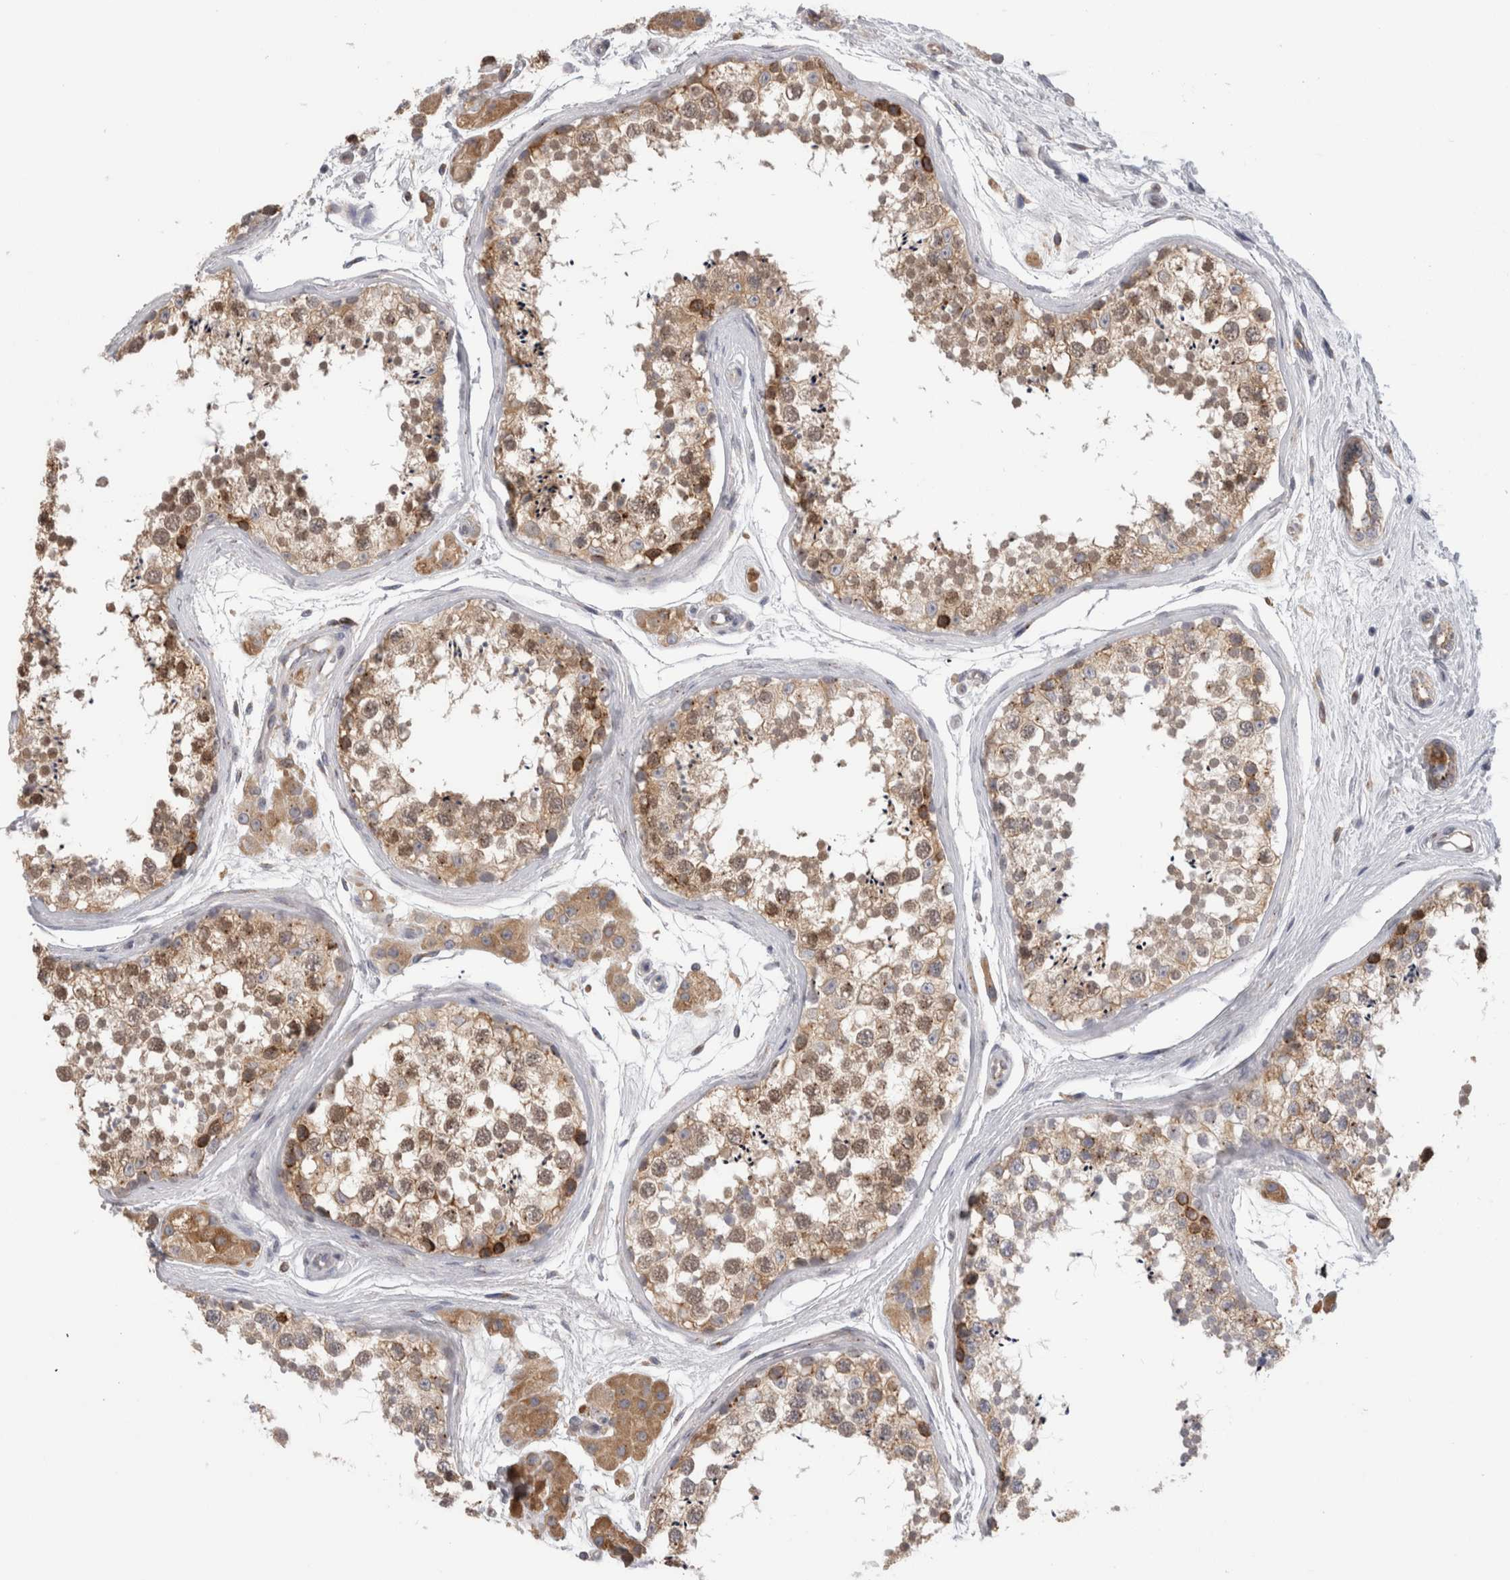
{"staining": {"intensity": "moderate", "quantity": ">75%", "location": "cytoplasmic/membranous"}, "tissue": "testis", "cell_type": "Cells in seminiferous ducts", "image_type": "normal", "snomed": [{"axis": "morphology", "description": "Normal tissue, NOS"}, {"axis": "topography", "description": "Testis"}], "caption": "Protein expression analysis of unremarkable testis displays moderate cytoplasmic/membranous staining in approximately >75% of cells in seminiferous ducts. (brown staining indicates protein expression, while blue staining denotes nuclei).", "gene": "ZNF341", "patient": {"sex": "male", "age": 56}}